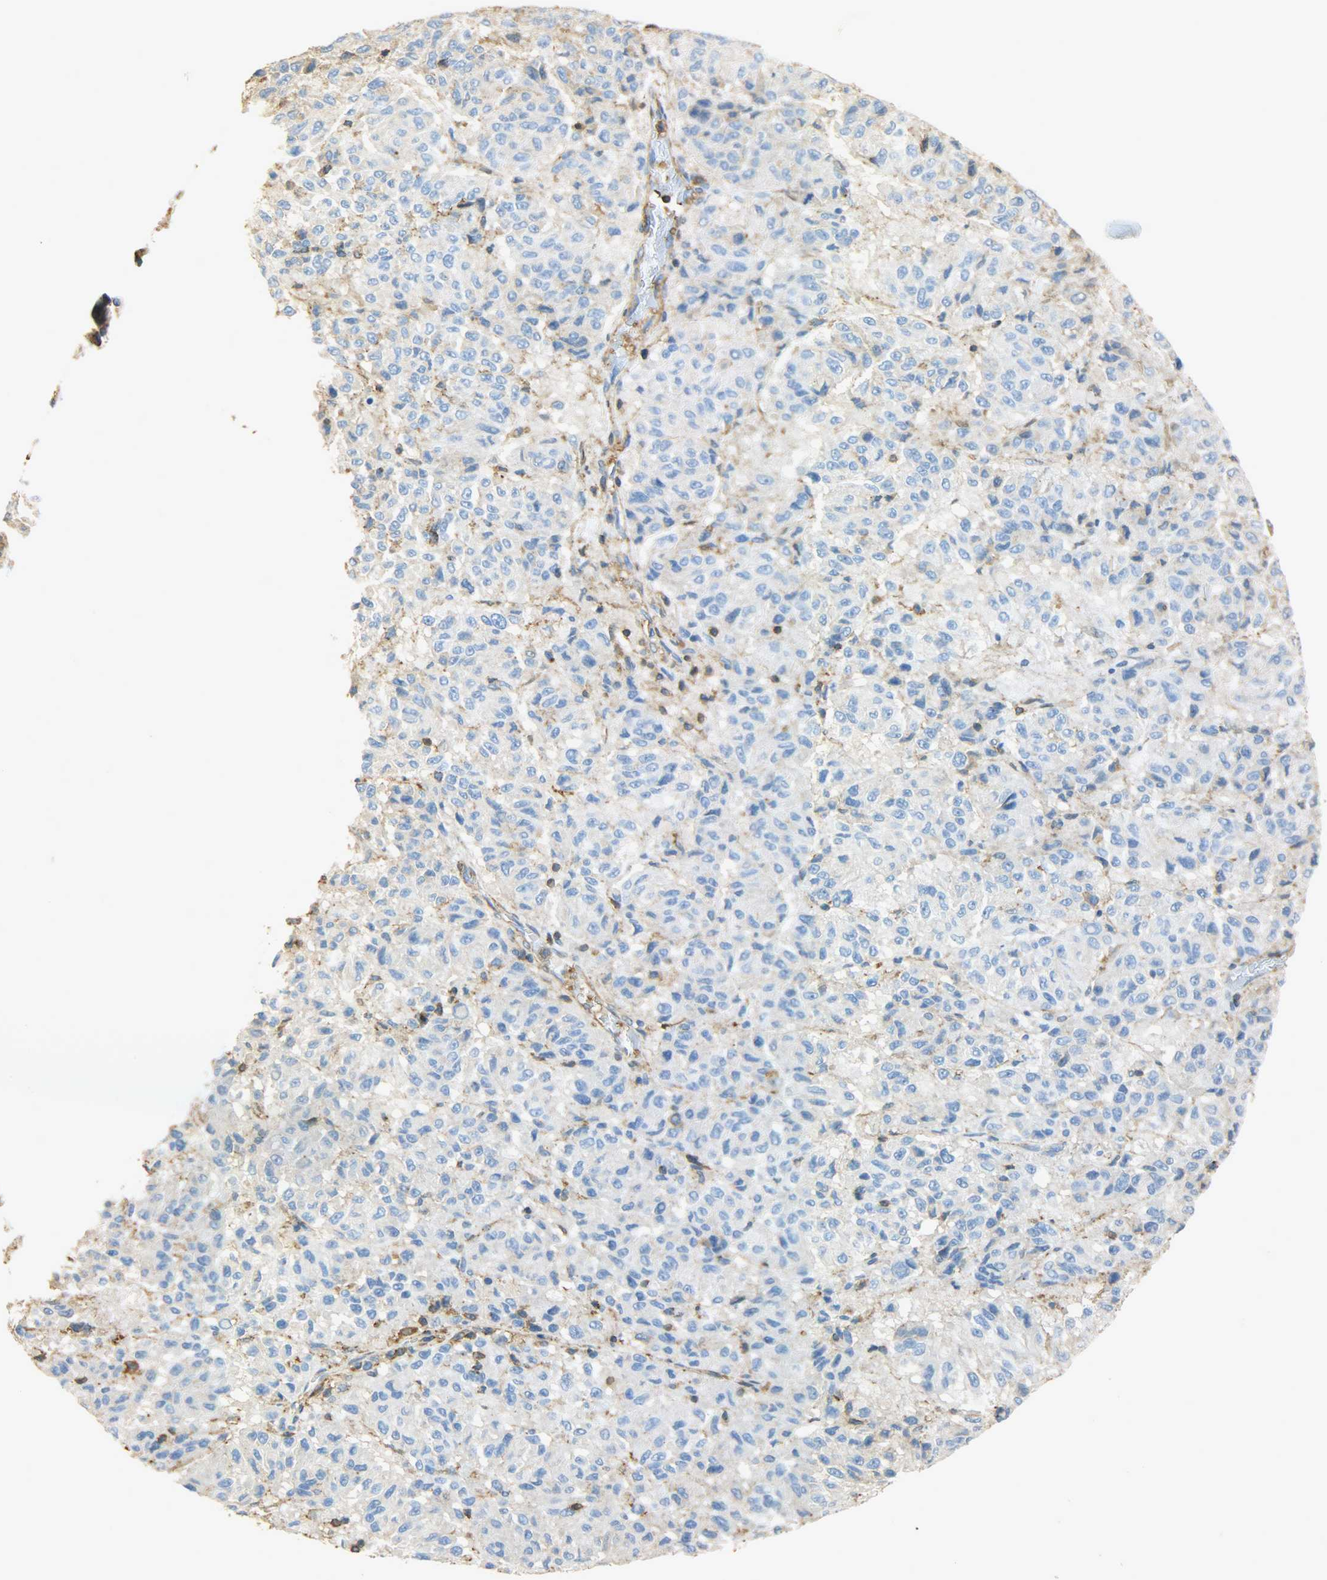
{"staining": {"intensity": "negative", "quantity": "none", "location": "none"}, "tissue": "melanoma", "cell_type": "Tumor cells", "image_type": "cancer", "snomed": [{"axis": "morphology", "description": "Malignant melanoma, Metastatic site"}, {"axis": "topography", "description": "Lung"}], "caption": "Histopathology image shows no significant protein expression in tumor cells of malignant melanoma (metastatic site).", "gene": "ANXA6", "patient": {"sex": "male", "age": 64}}